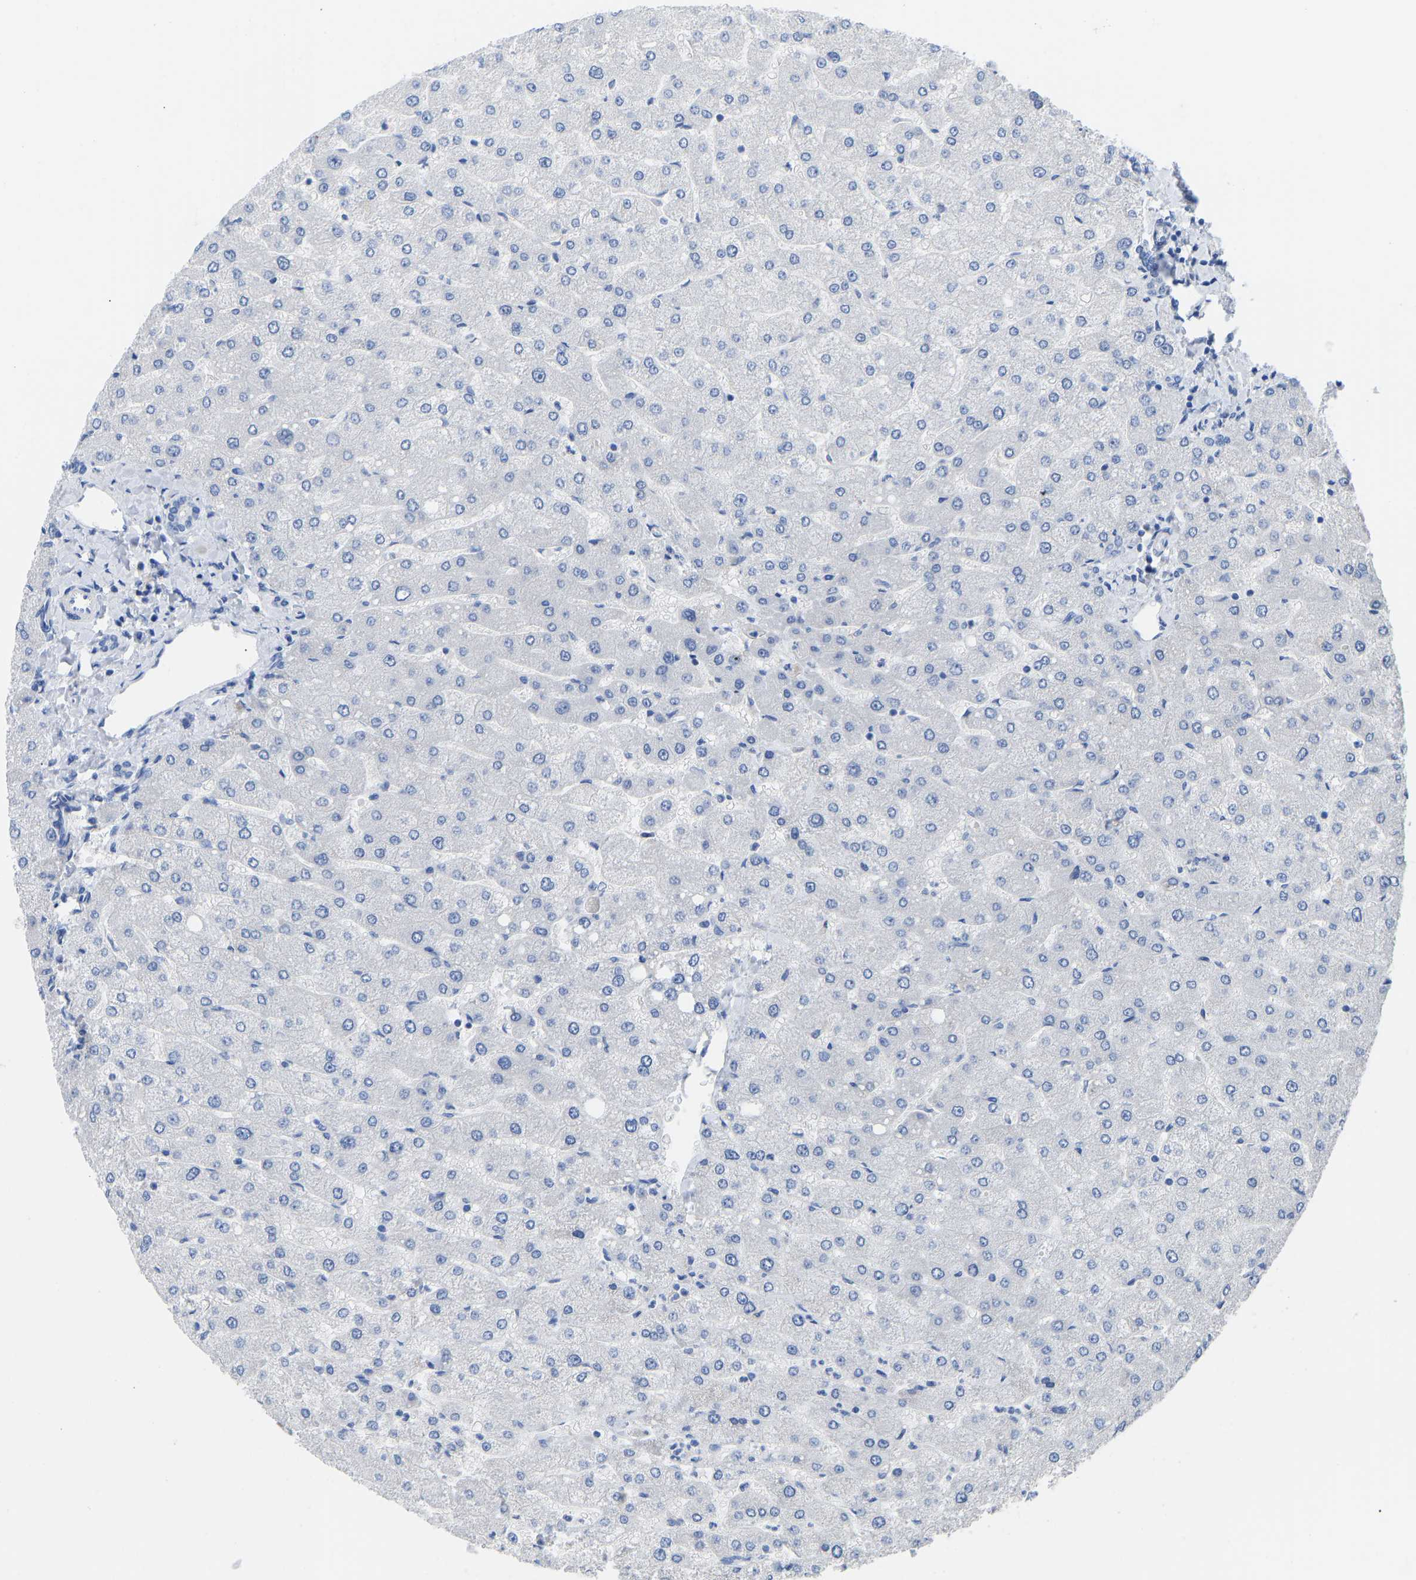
{"staining": {"intensity": "negative", "quantity": "none", "location": "none"}, "tissue": "liver", "cell_type": "Cholangiocytes", "image_type": "normal", "snomed": [{"axis": "morphology", "description": "Normal tissue, NOS"}, {"axis": "topography", "description": "Liver"}], "caption": "Immunohistochemical staining of normal liver shows no significant staining in cholangiocytes. (DAB (3,3'-diaminobenzidine) IHC, high magnification).", "gene": "OLIG2", "patient": {"sex": "male", "age": 55}}